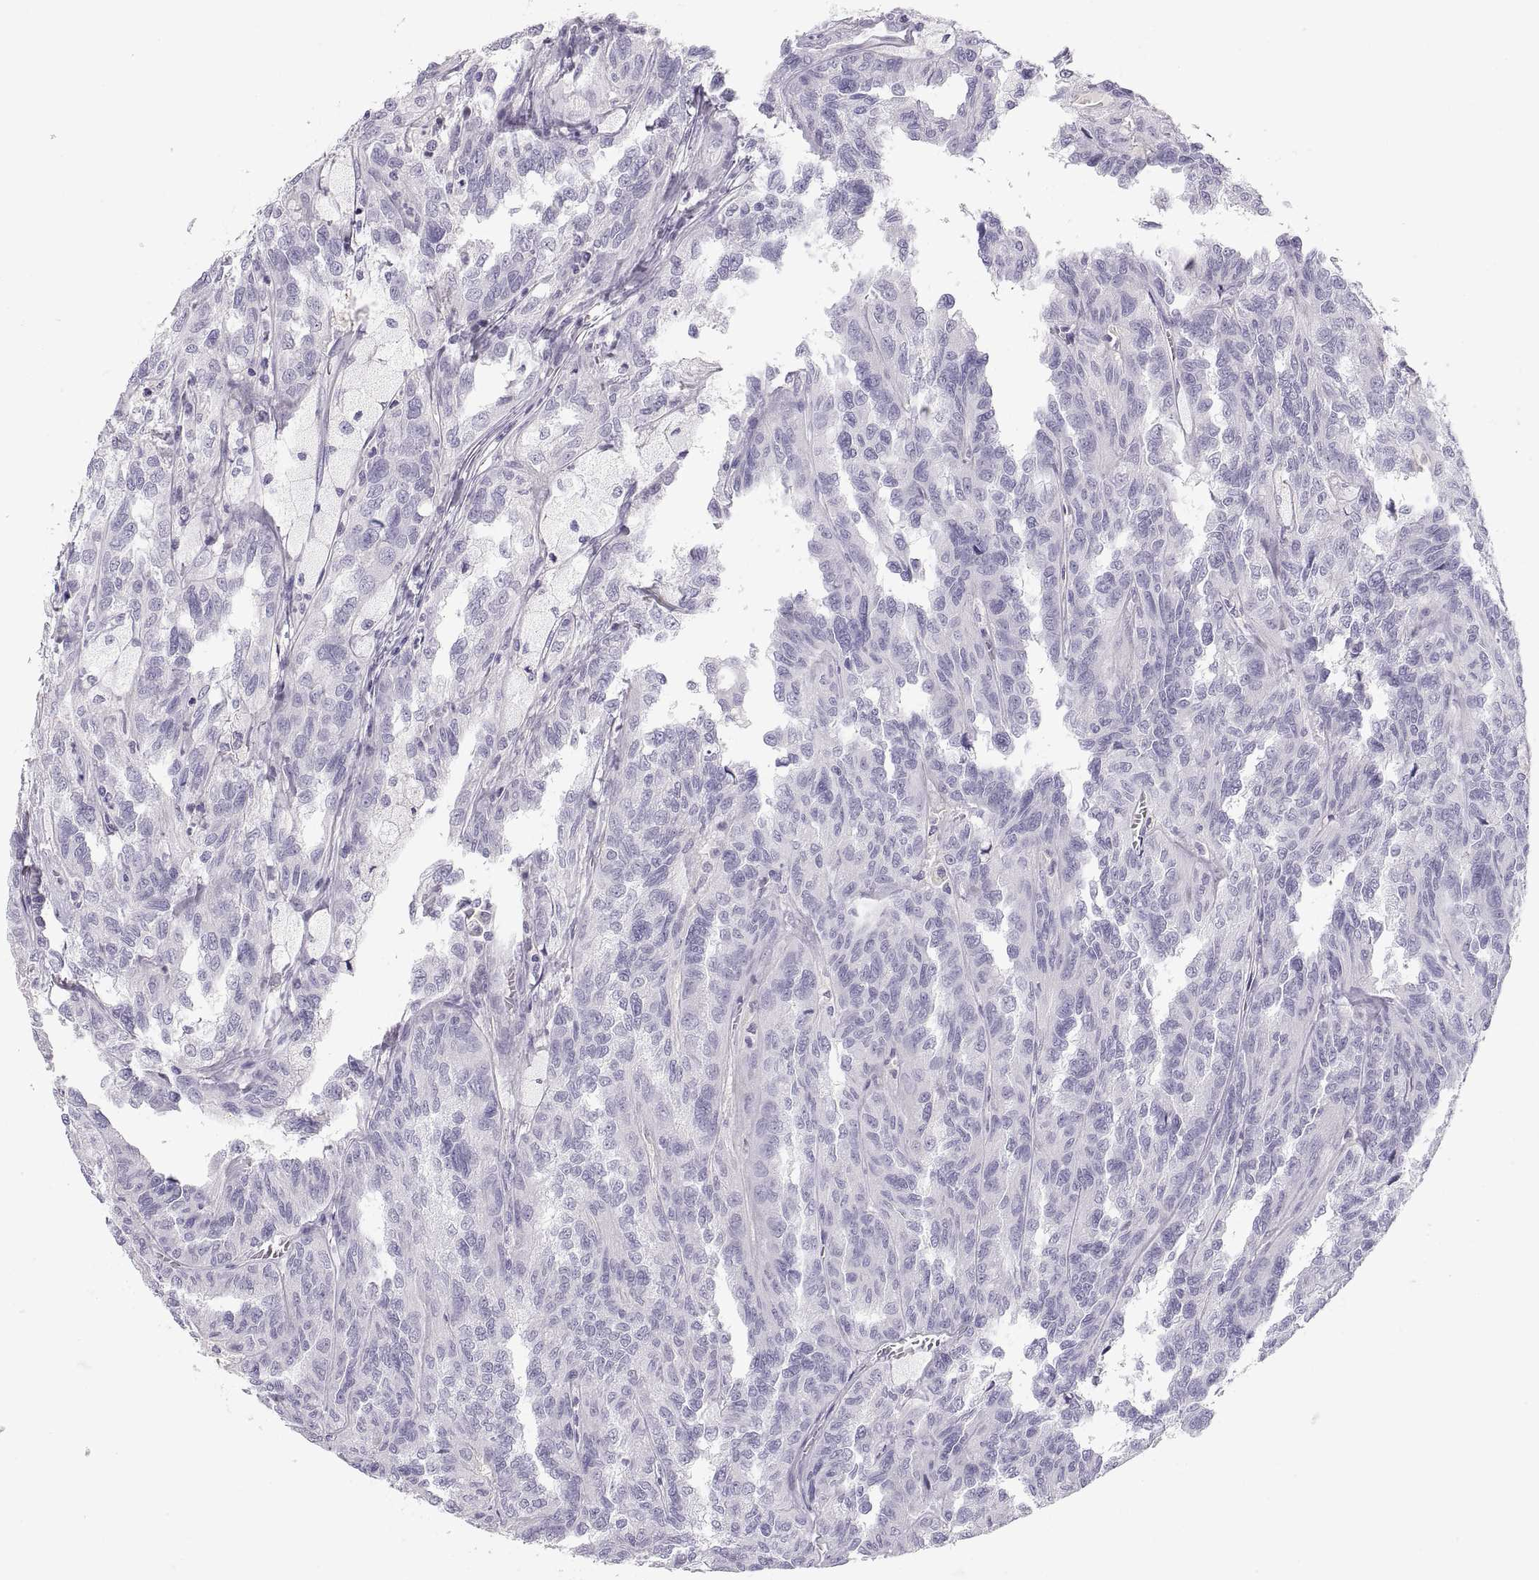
{"staining": {"intensity": "negative", "quantity": "none", "location": "none"}, "tissue": "renal cancer", "cell_type": "Tumor cells", "image_type": "cancer", "snomed": [{"axis": "morphology", "description": "Adenocarcinoma, NOS"}, {"axis": "topography", "description": "Kidney"}], "caption": "Protein analysis of renal cancer (adenocarcinoma) demonstrates no significant positivity in tumor cells.", "gene": "MAGEB2", "patient": {"sex": "male", "age": 79}}